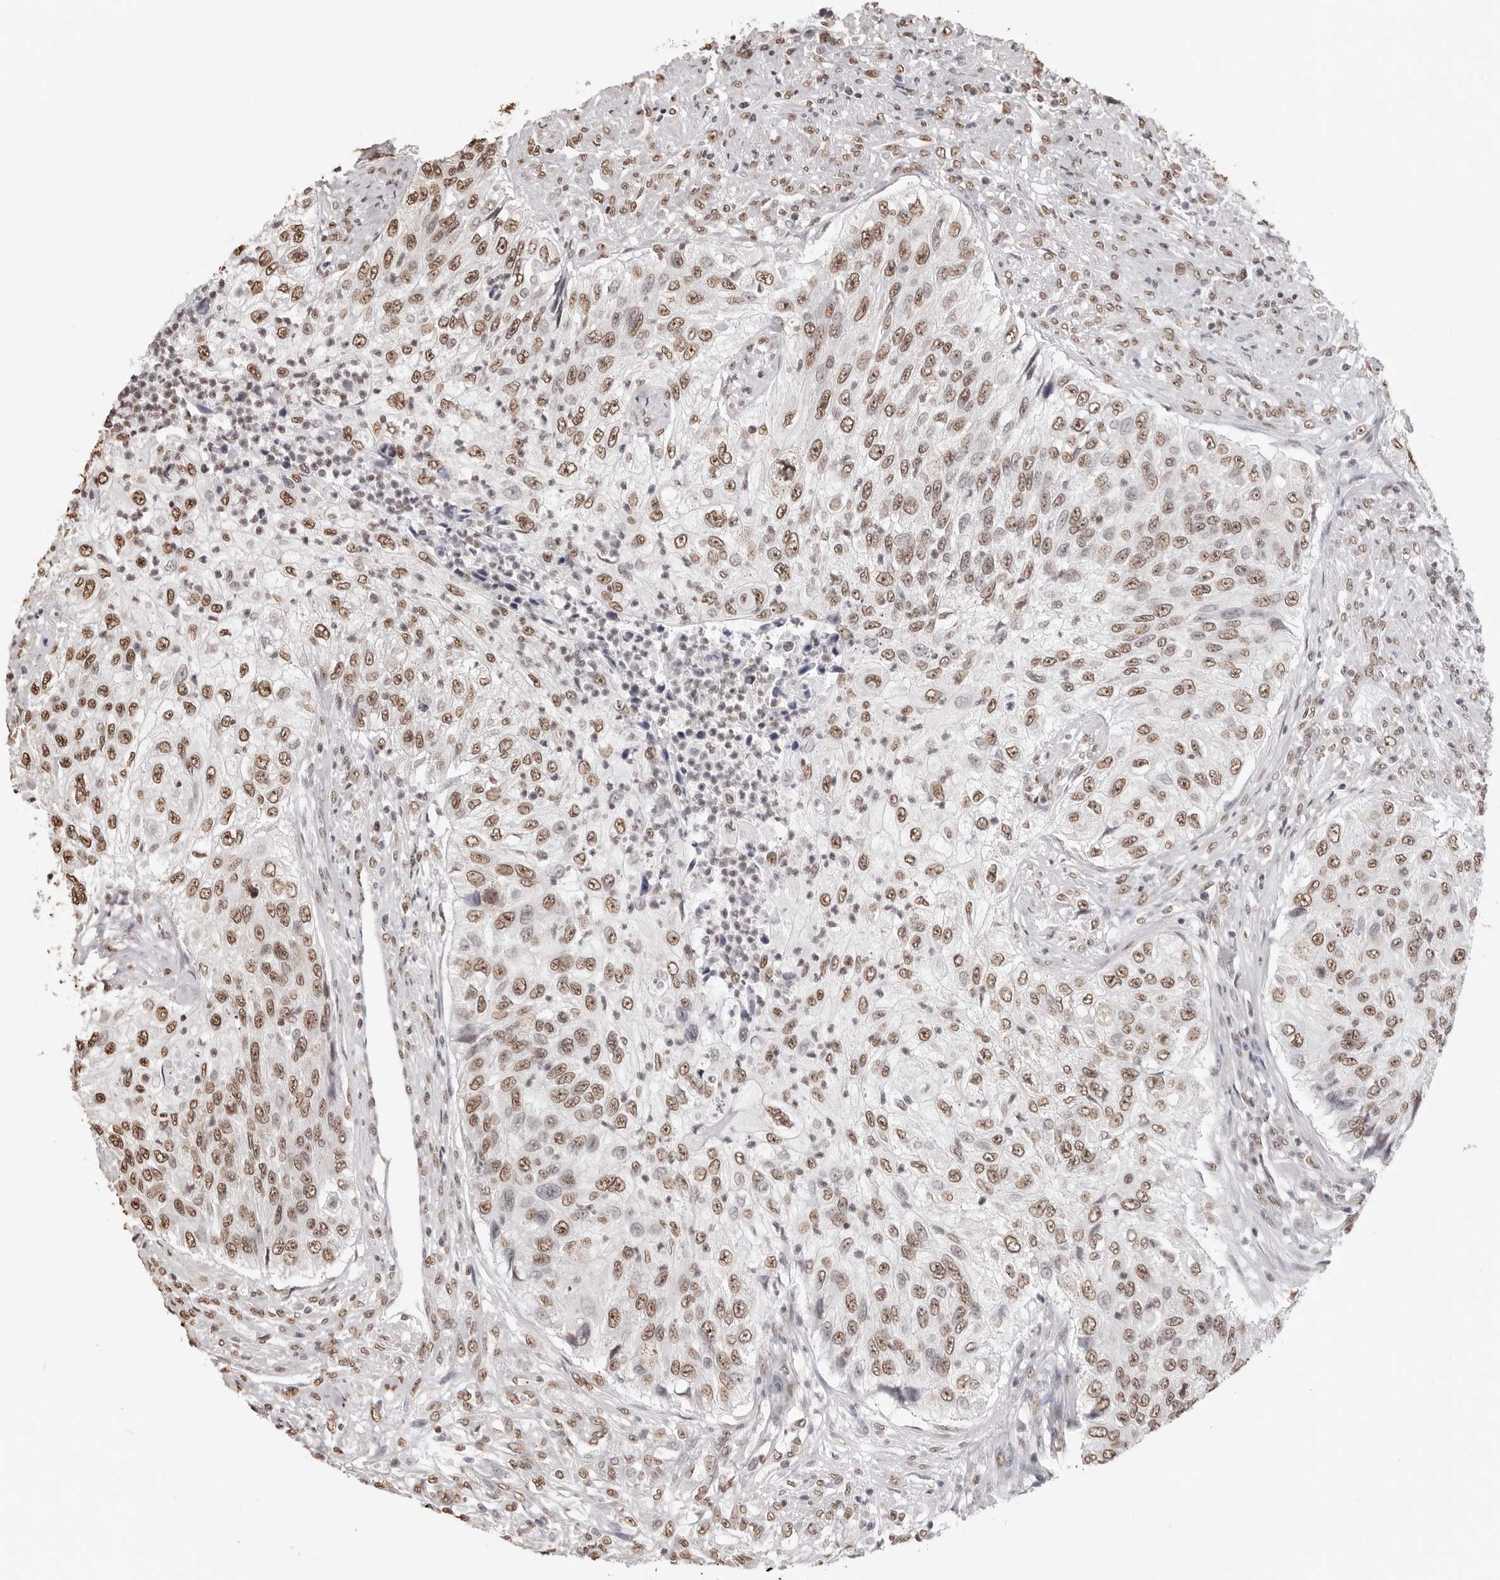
{"staining": {"intensity": "moderate", "quantity": ">75%", "location": "nuclear"}, "tissue": "urothelial cancer", "cell_type": "Tumor cells", "image_type": "cancer", "snomed": [{"axis": "morphology", "description": "Urothelial carcinoma, High grade"}, {"axis": "topography", "description": "Urinary bladder"}], "caption": "High-magnification brightfield microscopy of urothelial cancer stained with DAB (brown) and counterstained with hematoxylin (blue). tumor cells exhibit moderate nuclear positivity is appreciated in about>75% of cells.", "gene": "OLIG3", "patient": {"sex": "female", "age": 60}}